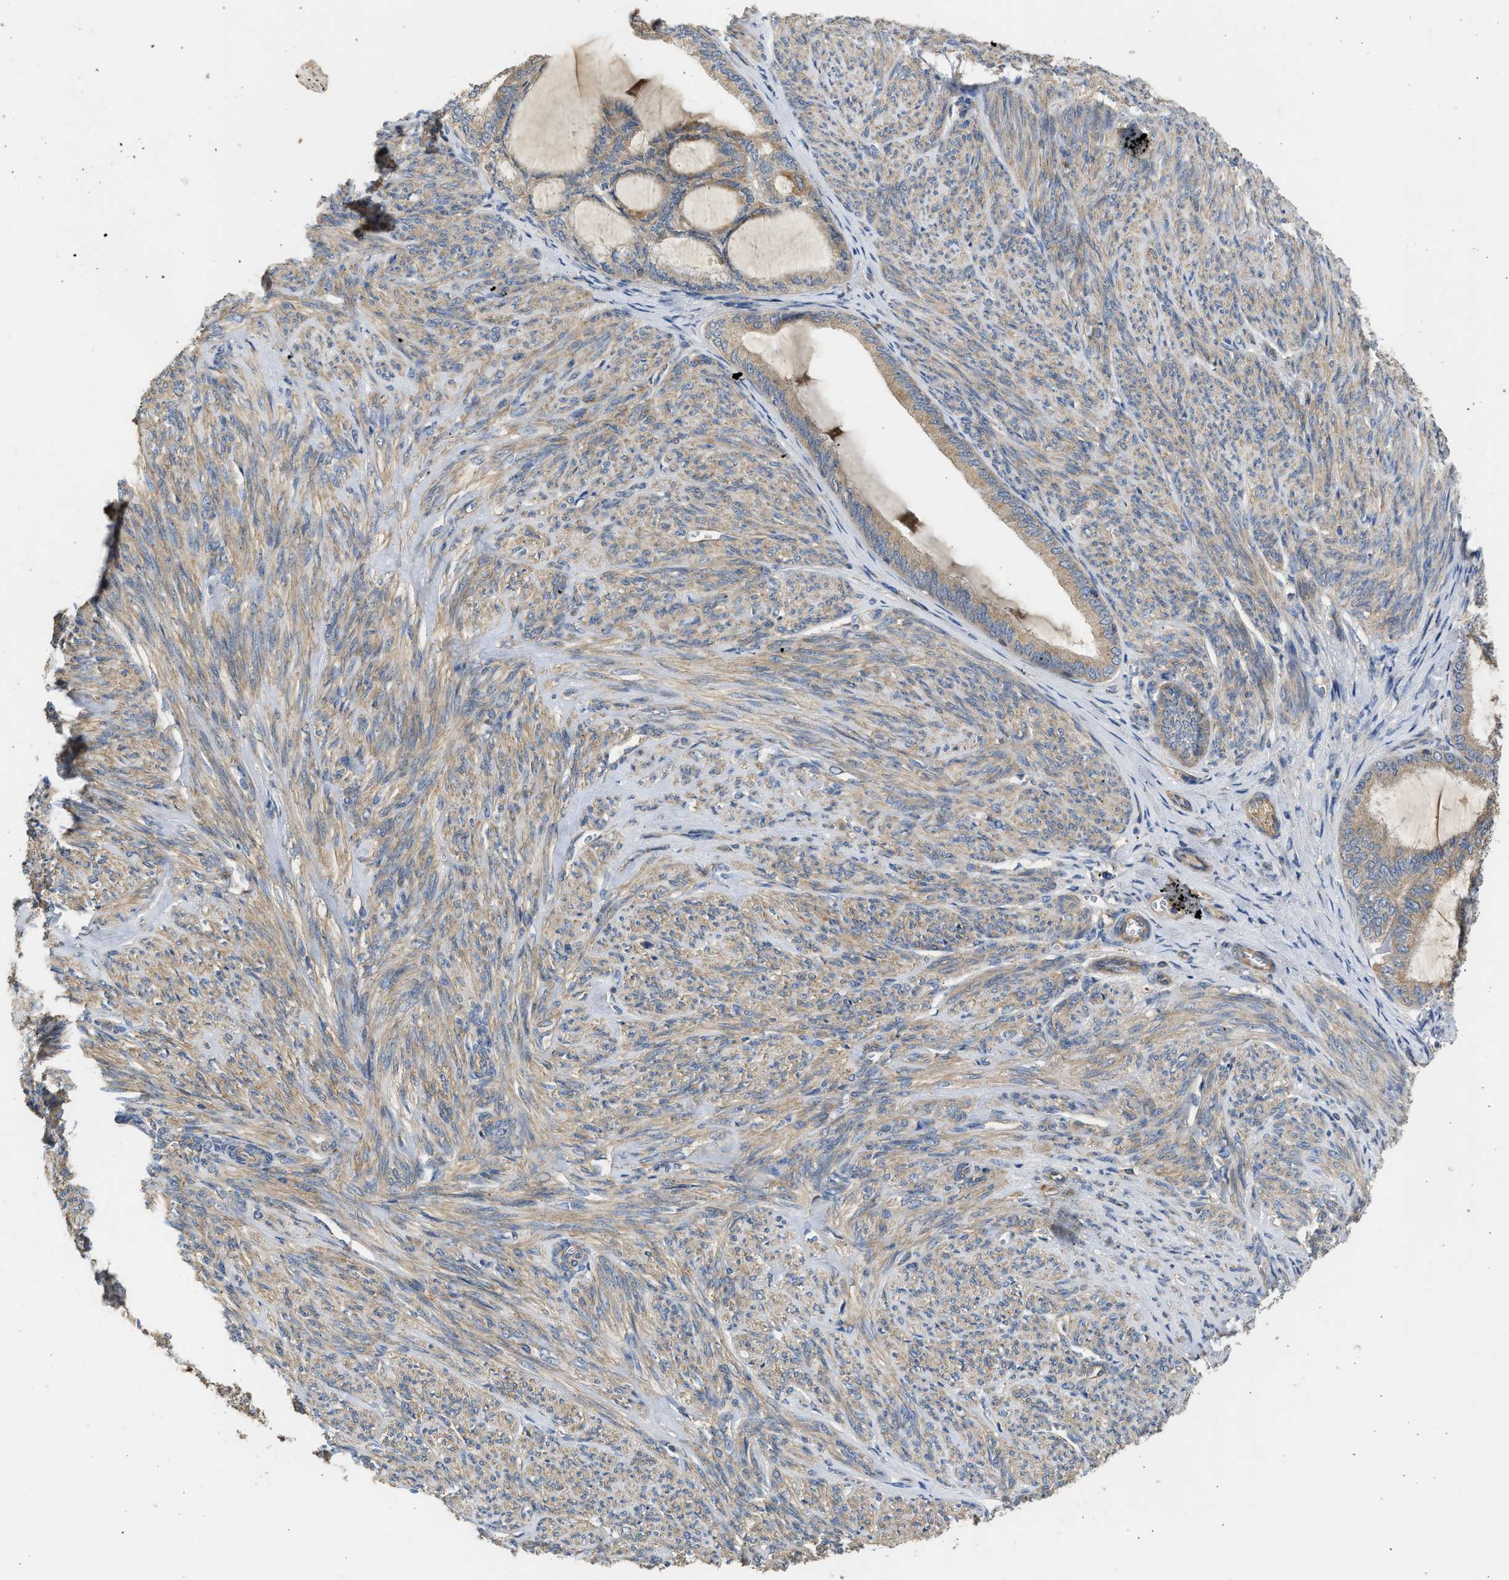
{"staining": {"intensity": "moderate", "quantity": ">75%", "location": "cytoplasmic/membranous"}, "tissue": "endometrial cancer", "cell_type": "Tumor cells", "image_type": "cancer", "snomed": [{"axis": "morphology", "description": "Adenocarcinoma, NOS"}, {"axis": "topography", "description": "Endometrium"}], "caption": "Moderate cytoplasmic/membranous staining is present in approximately >75% of tumor cells in endometrial adenocarcinoma.", "gene": "CSRNP2", "patient": {"sex": "female", "age": 86}}